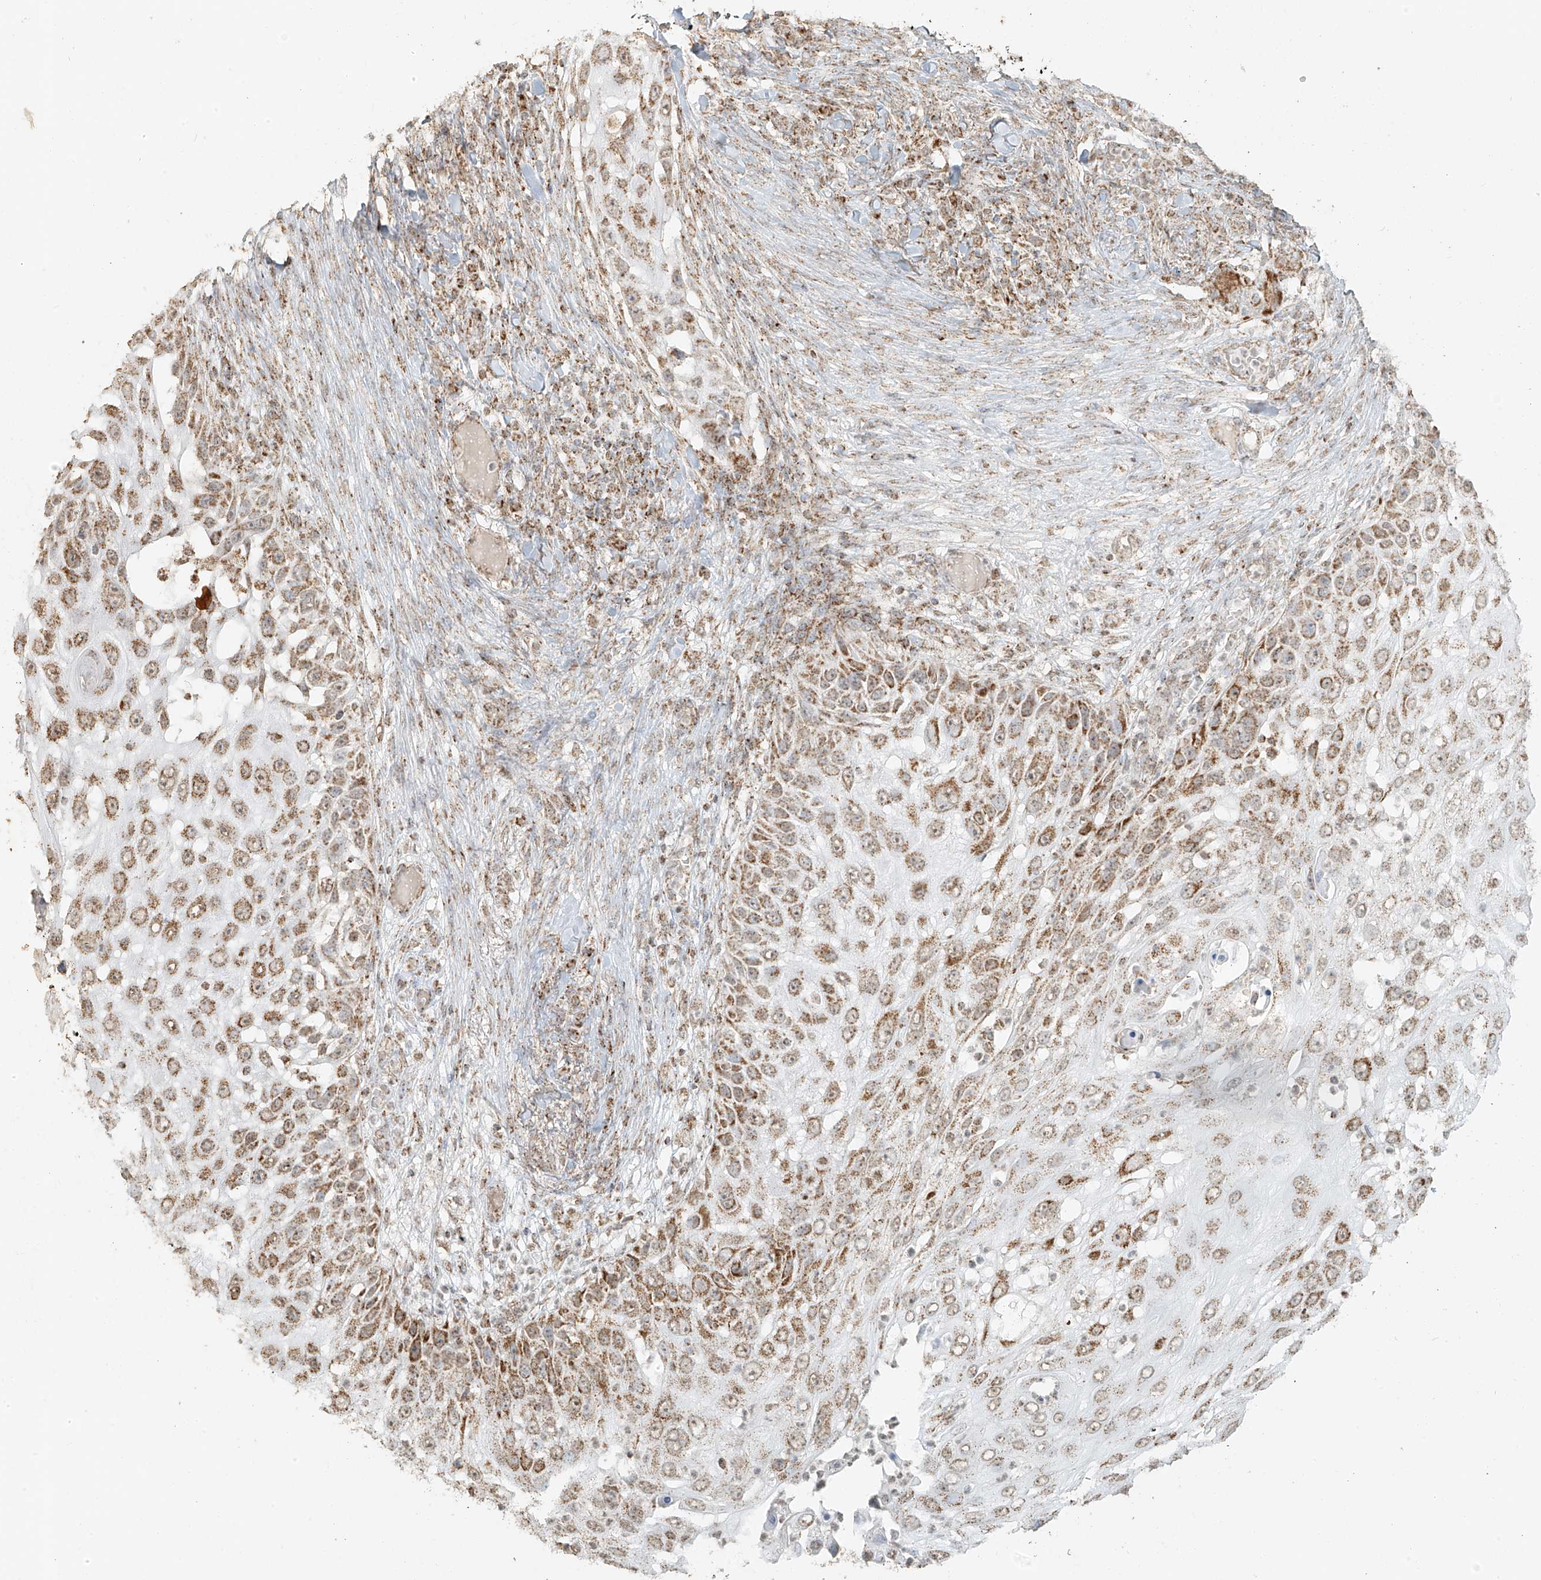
{"staining": {"intensity": "moderate", "quantity": ">75%", "location": "cytoplasmic/membranous"}, "tissue": "skin cancer", "cell_type": "Tumor cells", "image_type": "cancer", "snomed": [{"axis": "morphology", "description": "Squamous cell carcinoma, NOS"}, {"axis": "topography", "description": "Skin"}], "caption": "A brown stain shows moderate cytoplasmic/membranous expression of a protein in human squamous cell carcinoma (skin) tumor cells.", "gene": "MIPEP", "patient": {"sex": "female", "age": 44}}